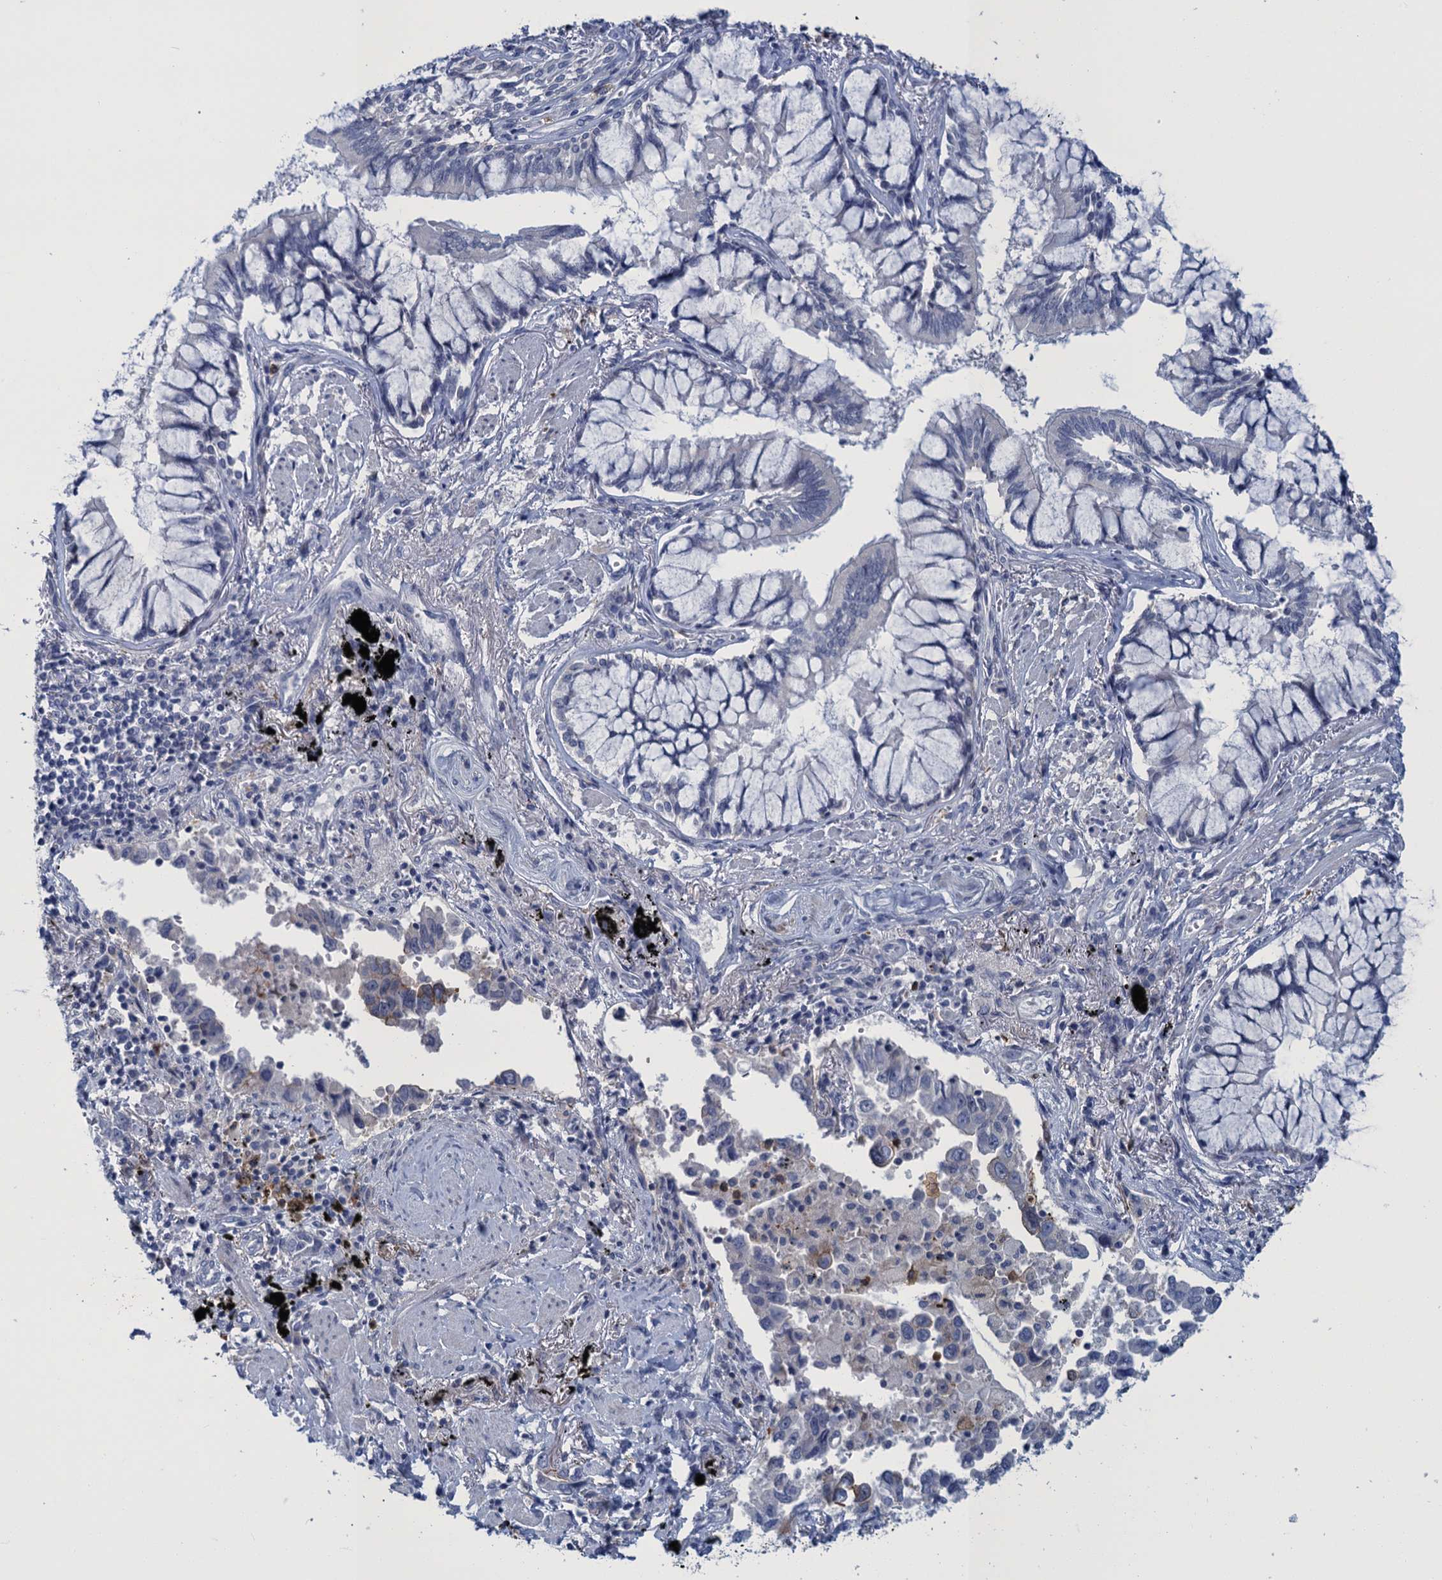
{"staining": {"intensity": "negative", "quantity": "none", "location": "none"}, "tissue": "lung cancer", "cell_type": "Tumor cells", "image_type": "cancer", "snomed": [{"axis": "morphology", "description": "Adenocarcinoma, NOS"}, {"axis": "topography", "description": "Lung"}], "caption": "Immunohistochemistry photomicrograph of neoplastic tissue: lung adenocarcinoma stained with DAB (3,3'-diaminobenzidine) shows no significant protein expression in tumor cells.", "gene": "SCEL", "patient": {"sex": "male", "age": 67}}